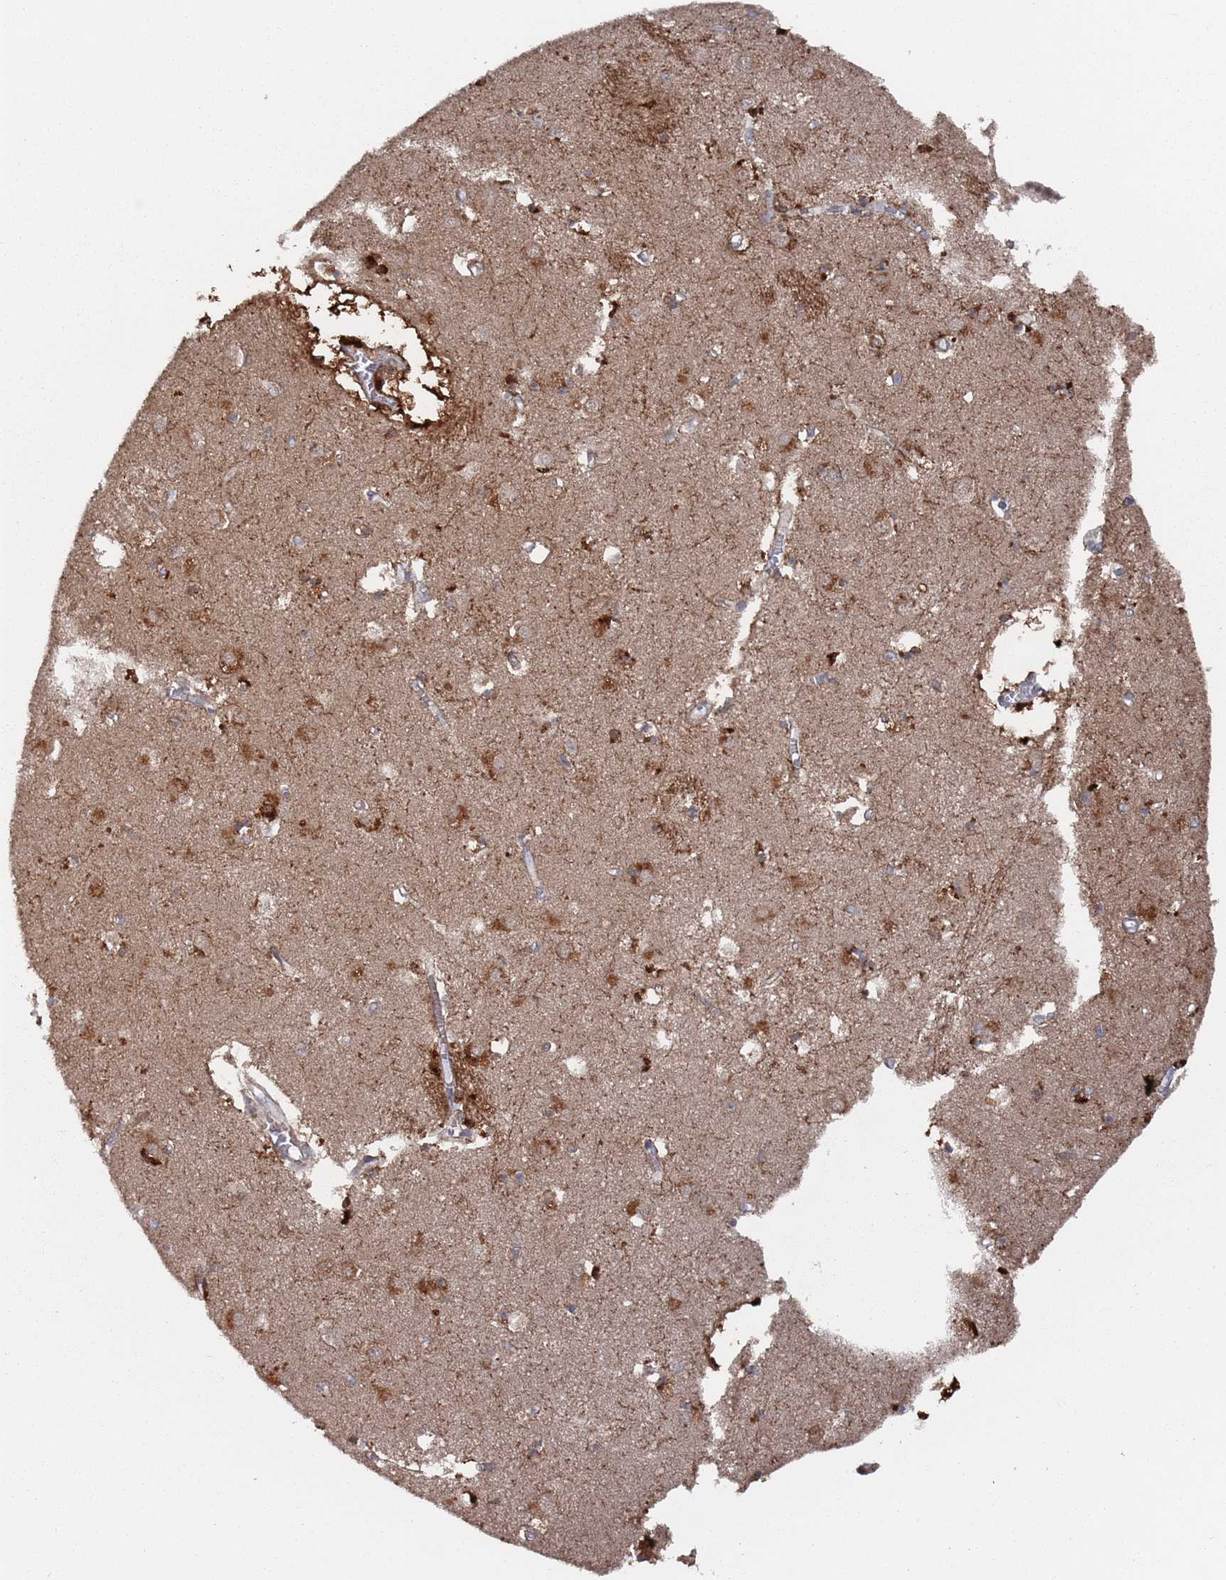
{"staining": {"intensity": "weak", "quantity": "25%-75%", "location": "cytoplasmic/membranous"}, "tissue": "caudate", "cell_type": "Glial cells", "image_type": "normal", "snomed": [{"axis": "morphology", "description": "Normal tissue, NOS"}, {"axis": "topography", "description": "Lateral ventricle wall"}], "caption": "An image of human caudate stained for a protein displays weak cytoplasmic/membranous brown staining in glial cells. The staining was performed using DAB (3,3'-diaminobenzidine) to visualize the protein expression in brown, while the nuclei were stained in blue with hematoxylin (Magnification: 20x).", "gene": "DGKD", "patient": {"sex": "male", "age": 70}}